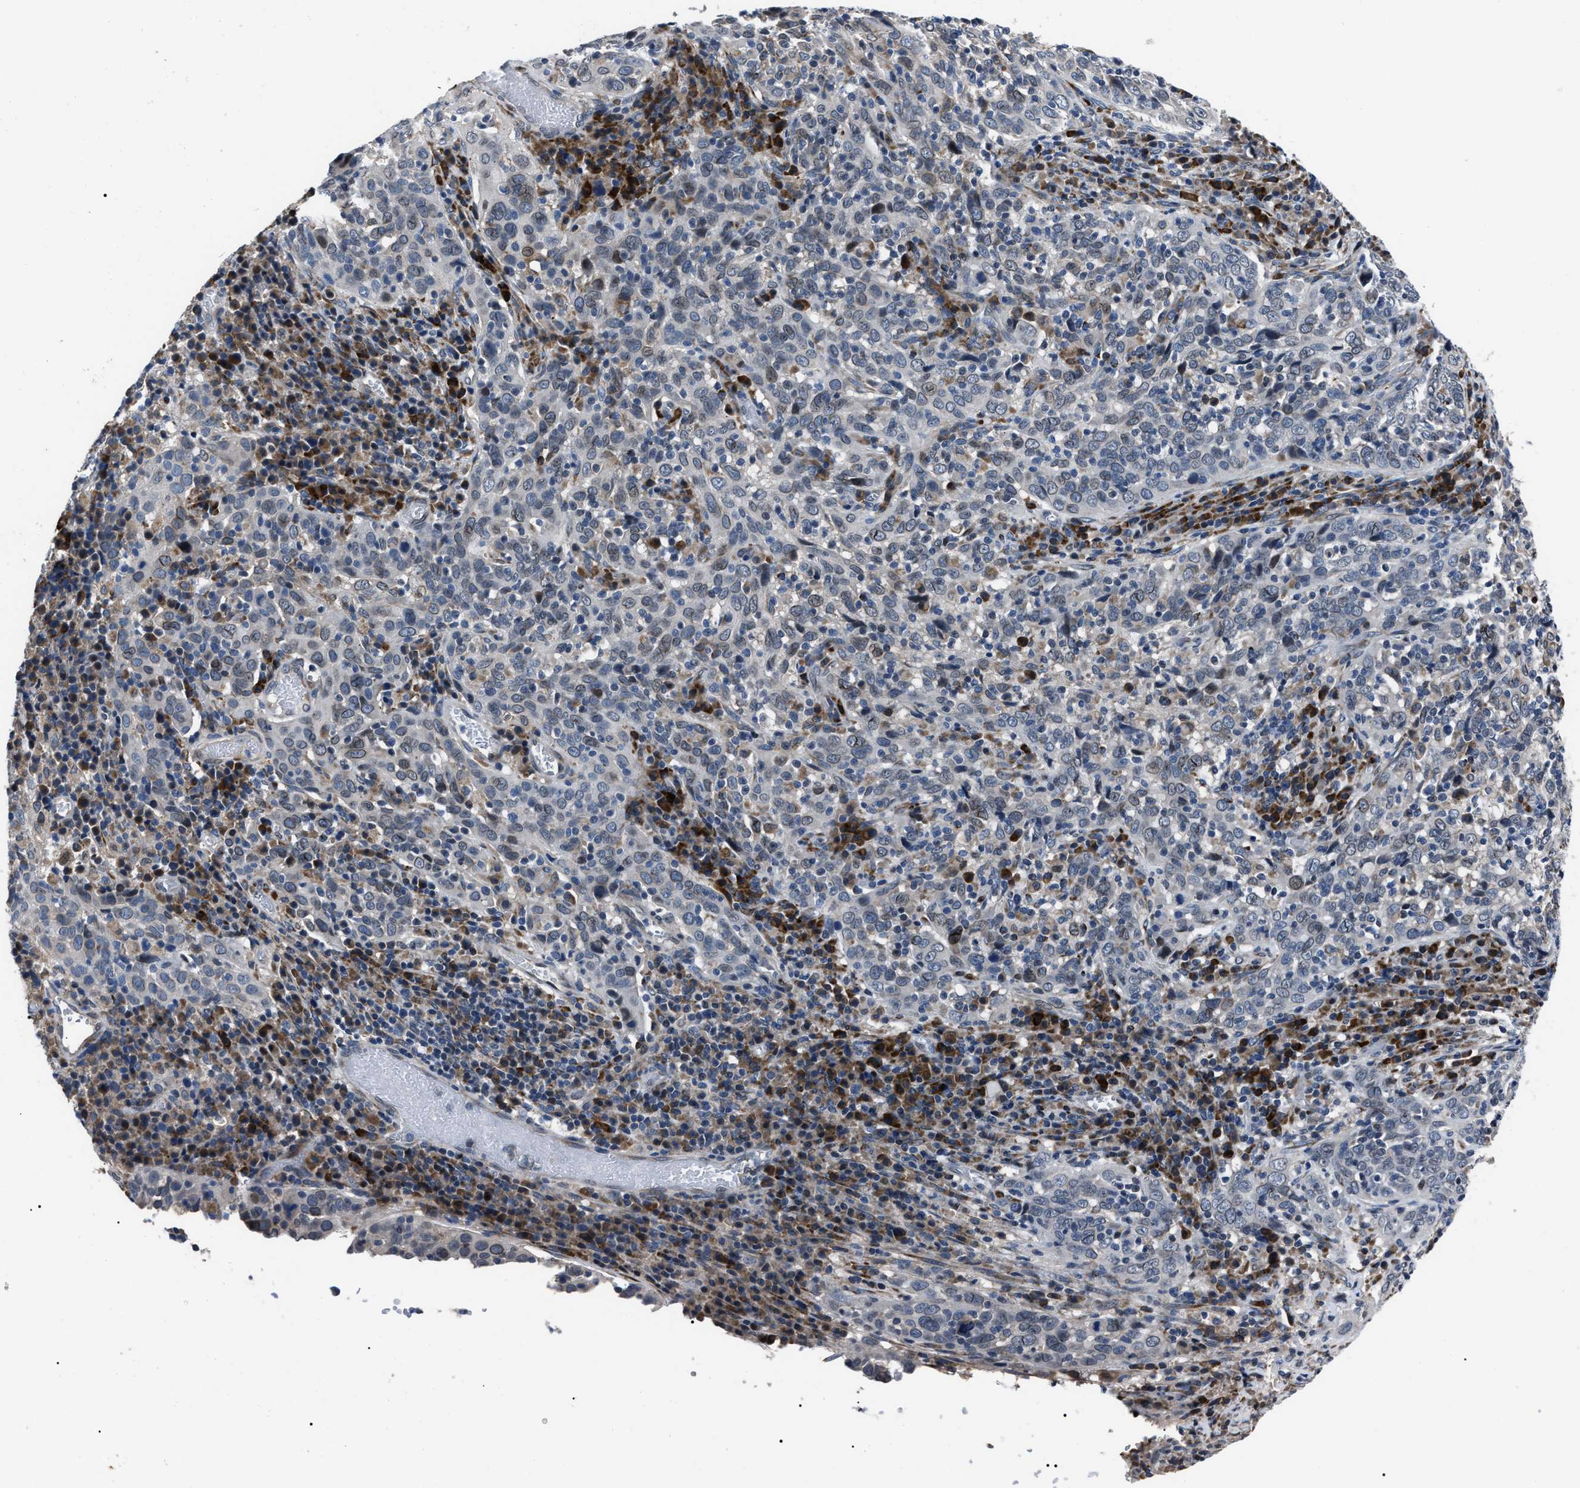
{"staining": {"intensity": "weak", "quantity": "25%-75%", "location": "cytoplasmic/membranous"}, "tissue": "cervical cancer", "cell_type": "Tumor cells", "image_type": "cancer", "snomed": [{"axis": "morphology", "description": "Squamous cell carcinoma, NOS"}, {"axis": "topography", "description": "Cervix"}], "caption": "Cervical cancer (squamous cell carcinoma) stained for a protein (brown) demonstrates weak cytoplasmic/membranous positive expression in about 25%-75% of tumor cells.", "gene": "LRRC14", "patient": {"sex": "female", "age": 46}}